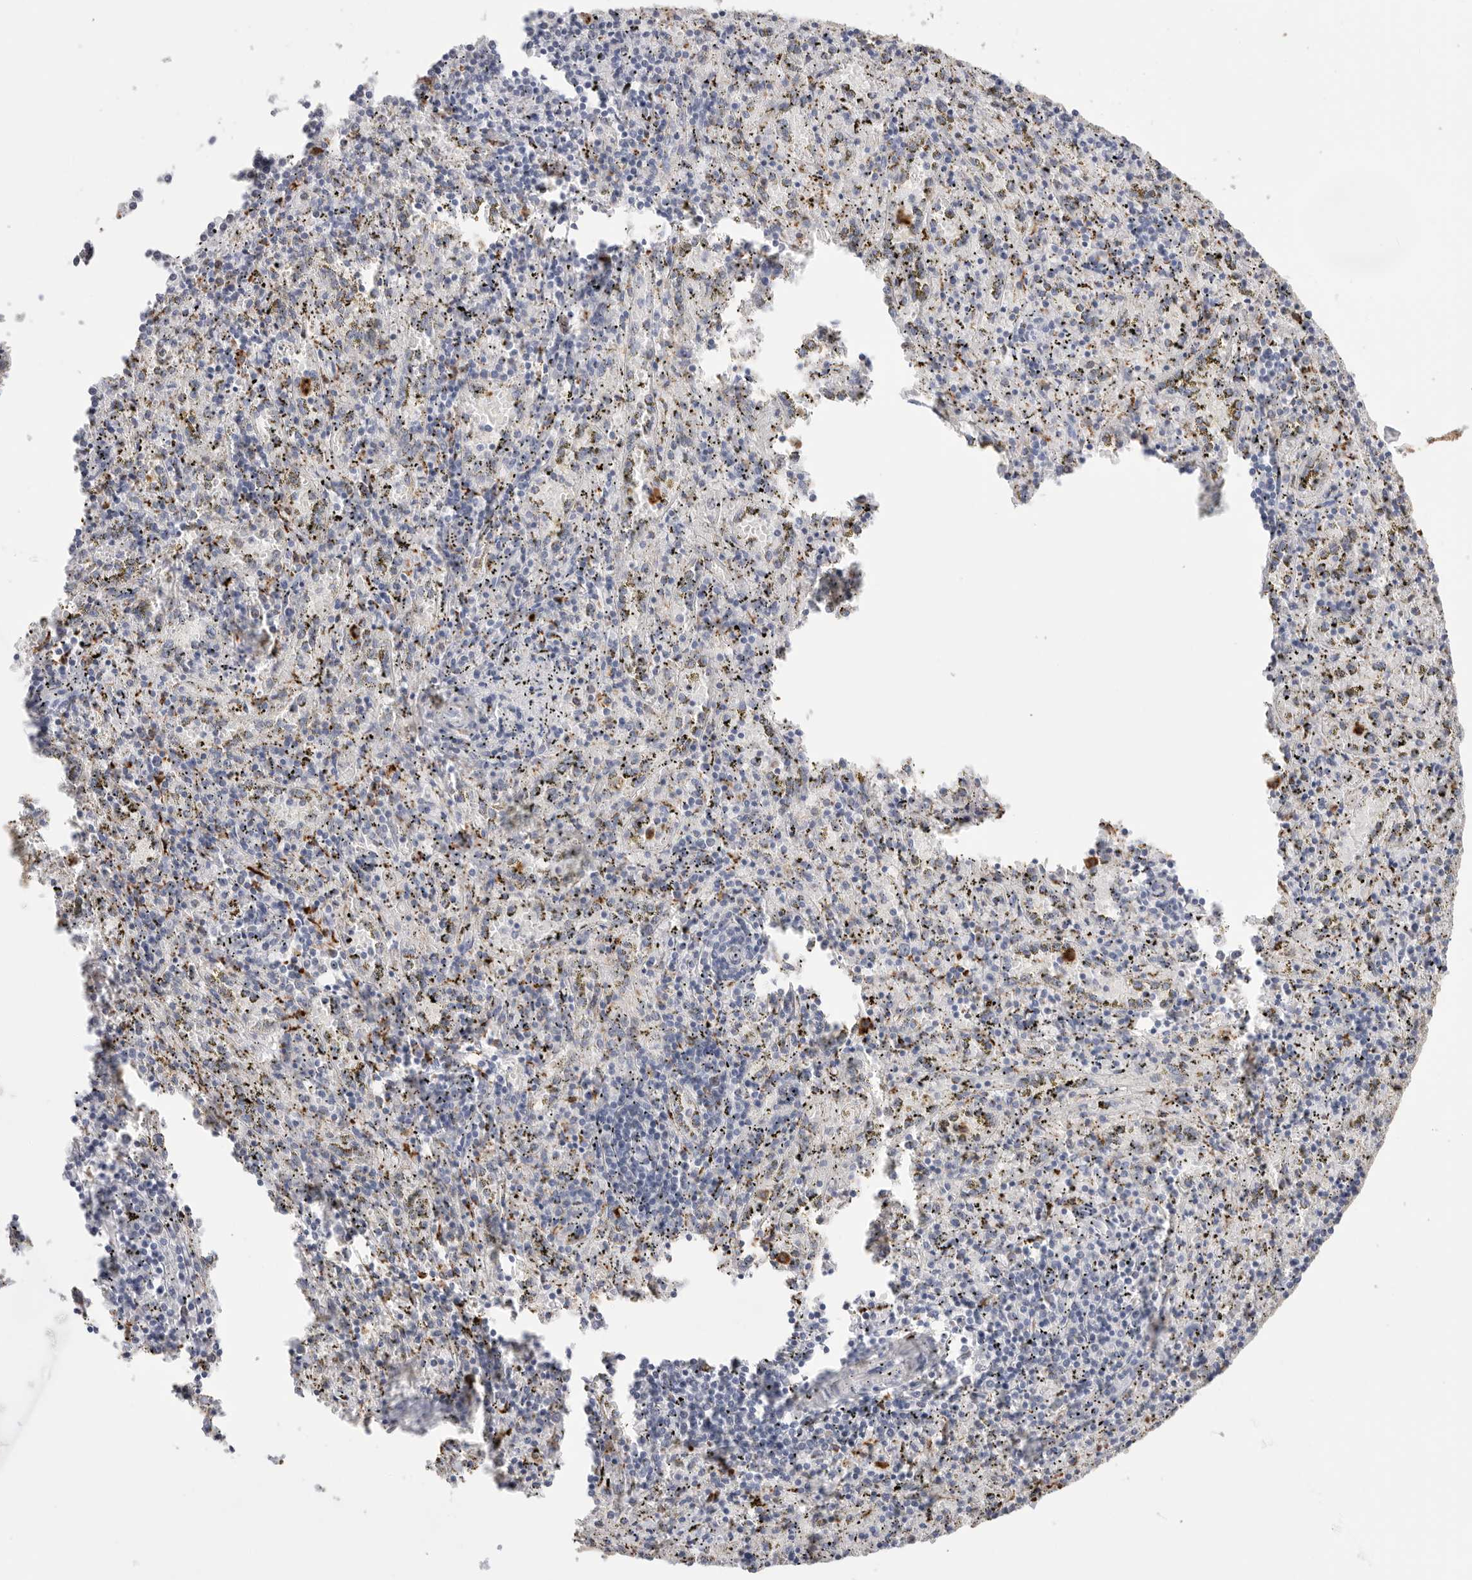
{"staining": {"intensity": "strong", "quantity": "25%-75%", "location": "cytoplasmic/membranous"}, "tissue": "spleen", "cell_type": "Cells in red pulp", "image_type": "normal", "snomed": [{"axis": "morphology", "description": "Normal tissue, NOS"}, {"axis": "topography", "description": "Spleen"}], "caption": "Human spleen stained with a brown dye displays strong cytoplasmic/membranous positive staining in about 25%-75% of cells in red pulp.", "gene": "GGH", "patient": {"sex": "male", "age": 11}}